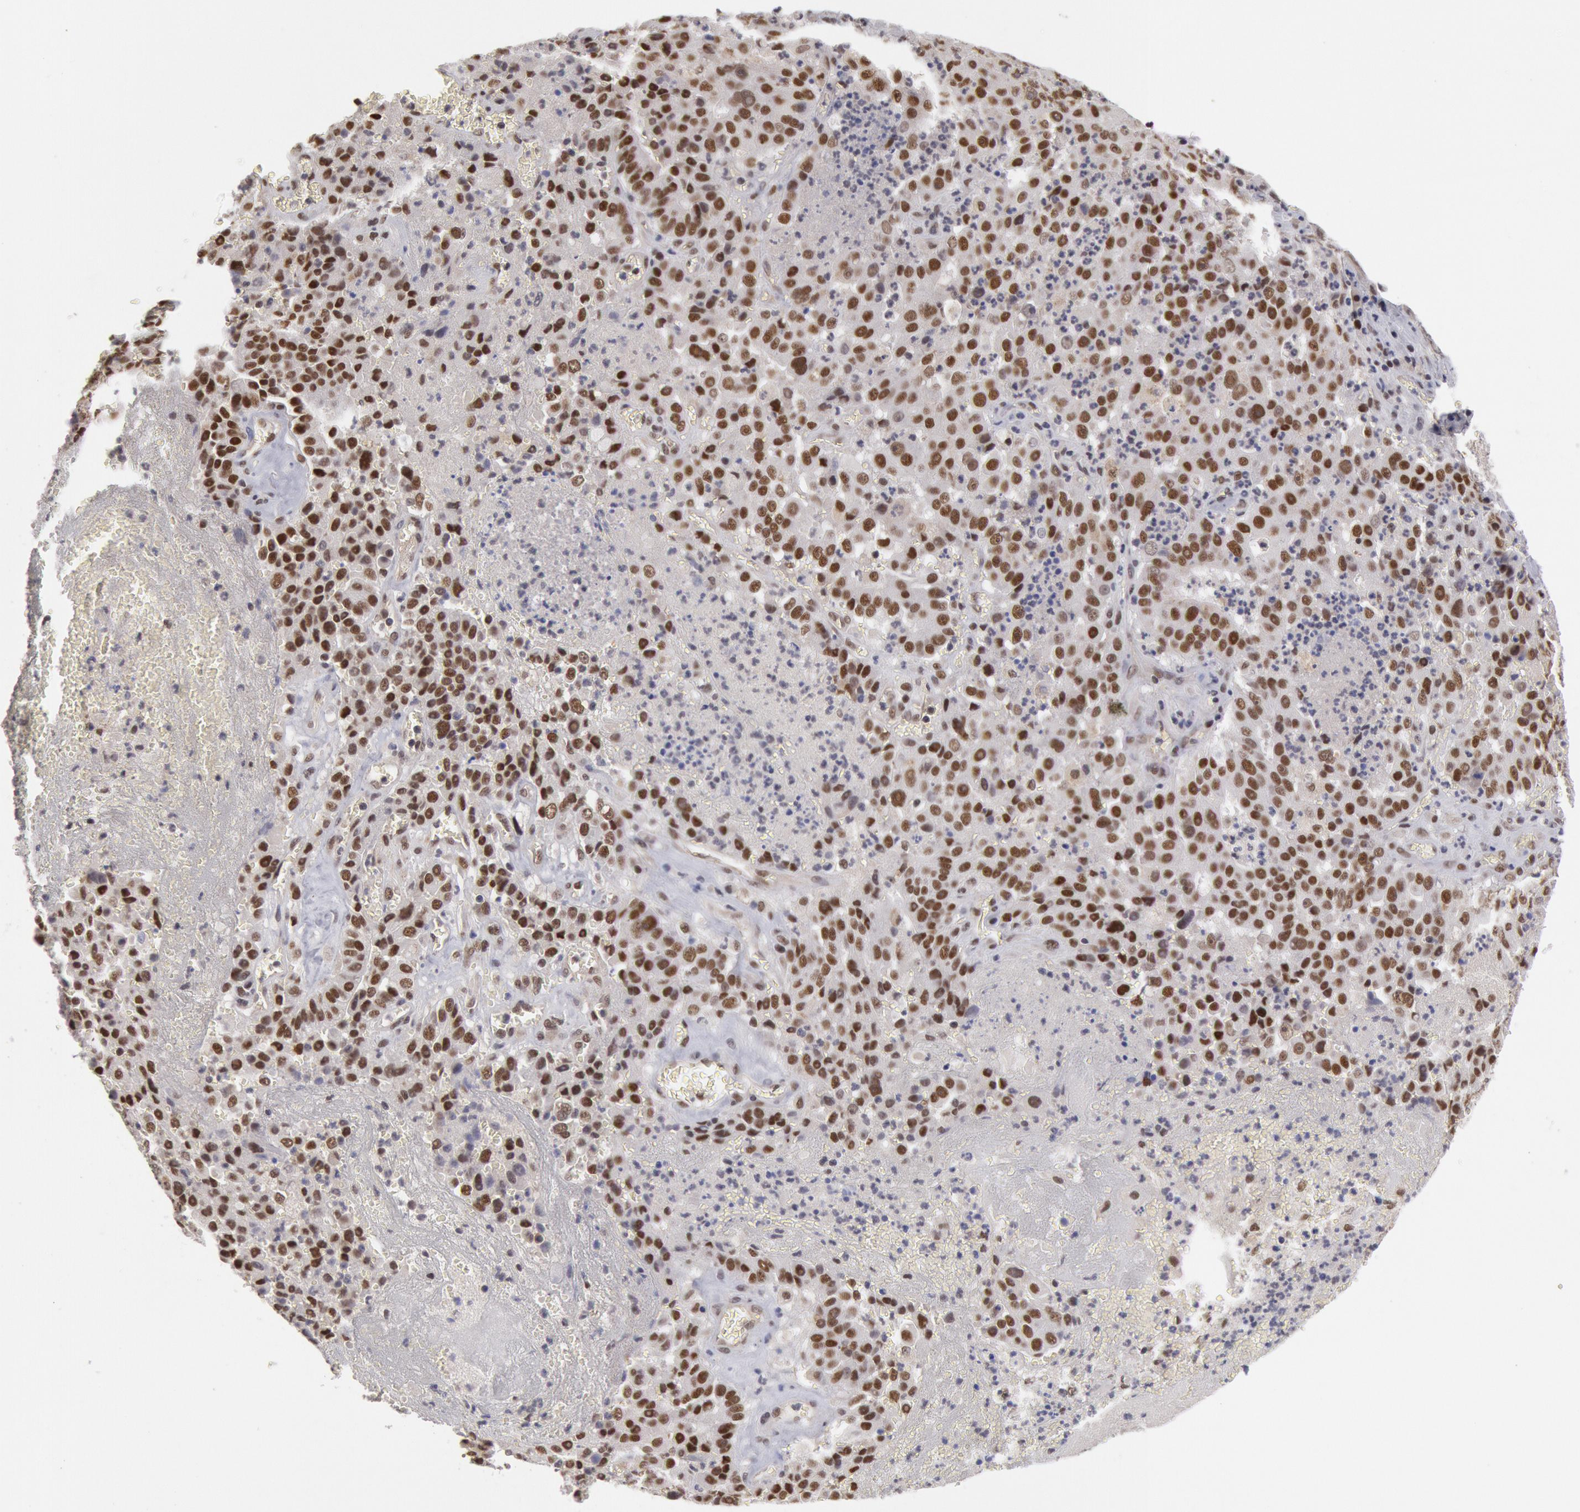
{"staining": {"intensity": "moderate", "quantity": ">75%", "location": "nuclear"}, "tissue": "liver cancer", "cell_type": "Tumor cells", "image_type": "cancer", "snomed": [{"axis": "morphology", "description": "Cholangiocarcinoma"}, {"axis": "topography", "description": "Liver"}], "caption": "Approximately >75% of tumor cells in human liver cancer (cholangiocarcinoma) show moderate nuclear protein positivity as visualized by brown immunohistochemical staining.", "gene": "PPP4R3B", "patient": {"sex": "female", "age": 79}}